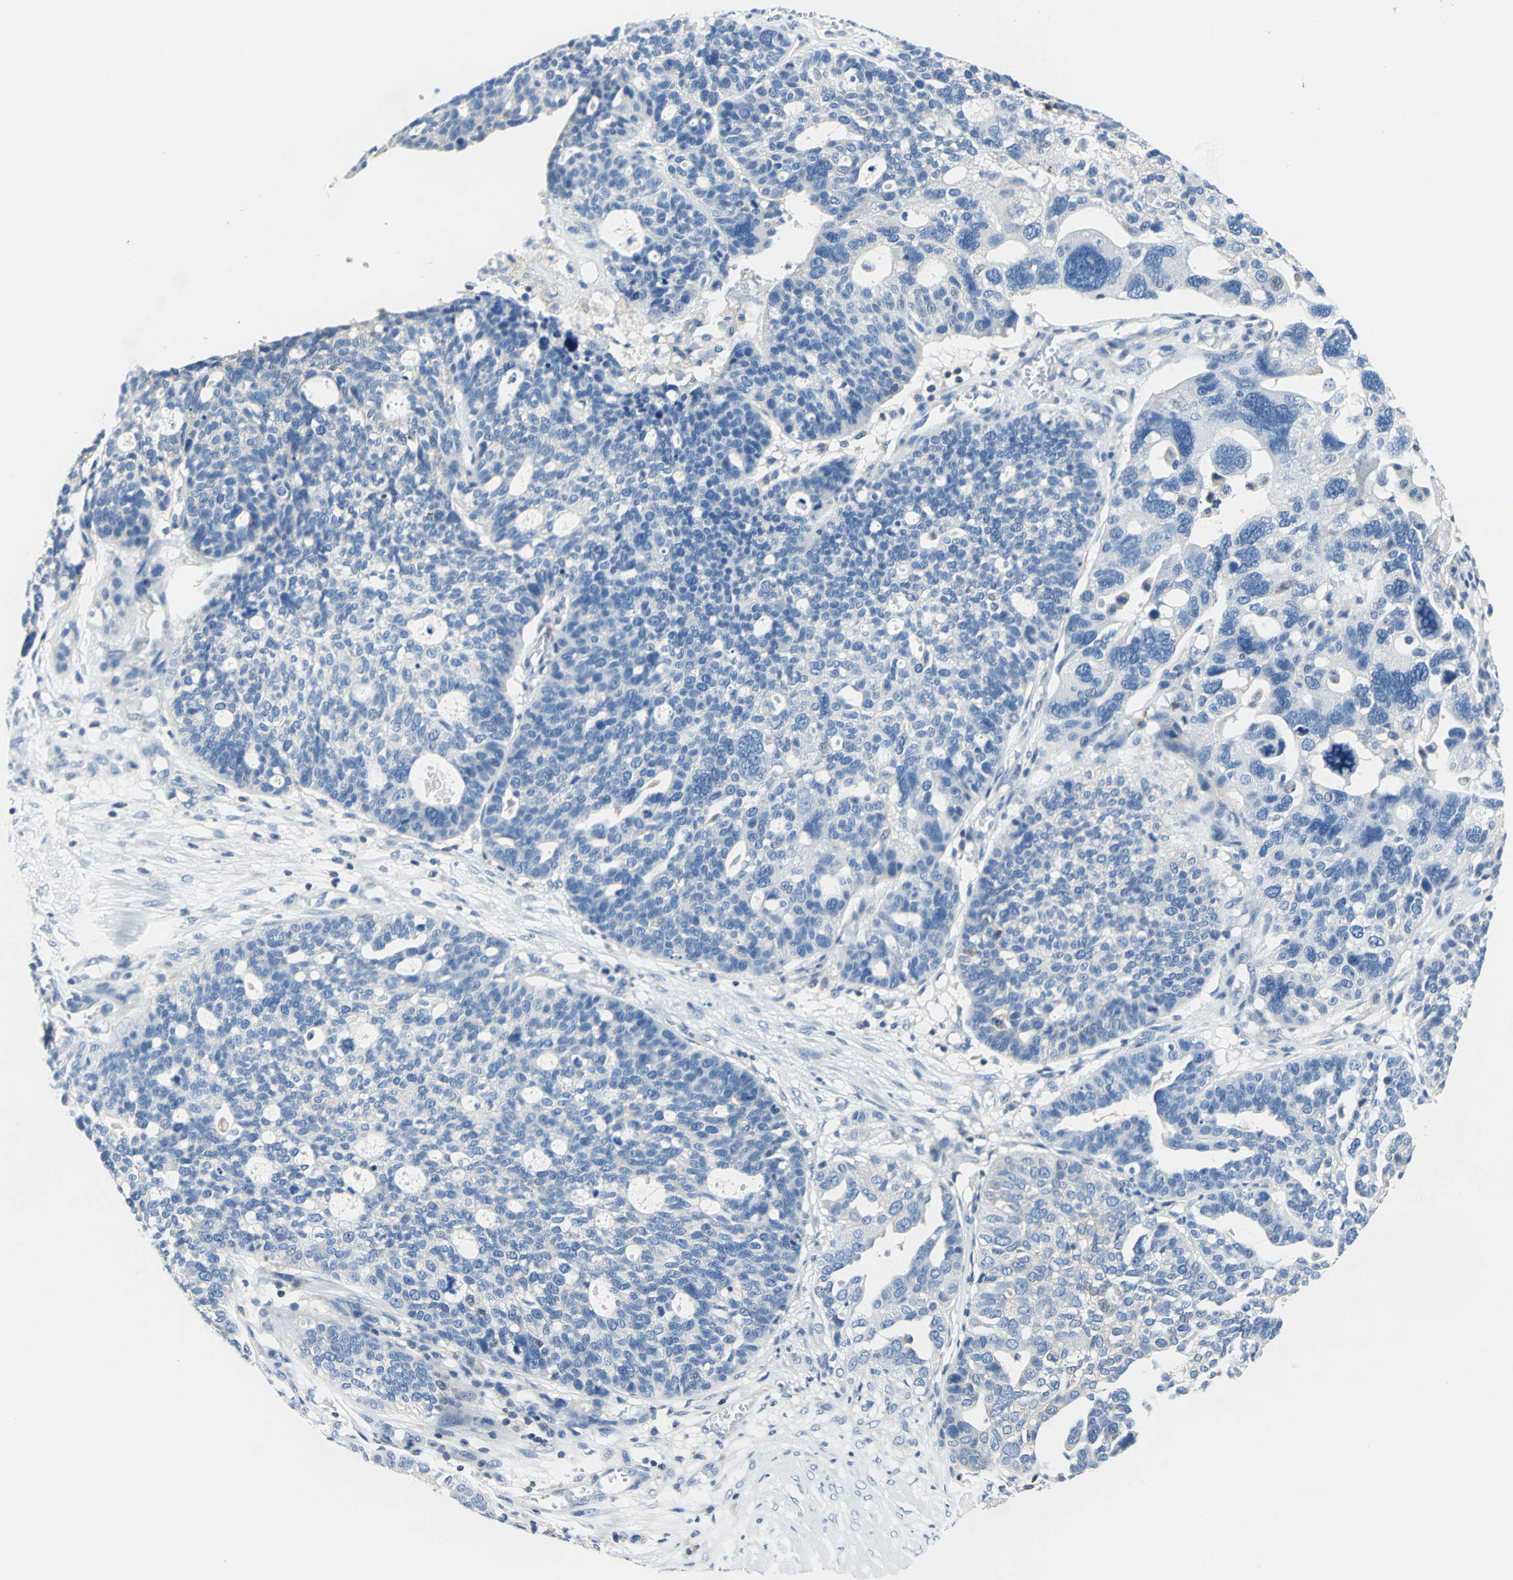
{"staining": {"intensity": "negative", "quantity": "none", "location": "none"}, "tissue": "ovarian cancer", "cell_type": "Tumor cells", "image_type": "cancer", "snomed": [{"axis": "morphology", "description": "Cystadenocarcinoma, serous, NOS"}, {"axis": "topography", "description": "Ovary"}], "caption": "A high-resolution micrograph shows immunohistochemistry staining of serous cystadenocarcinoma (ovarian), which demonstrates no significant staining in tumor cells.", "gene": "SEPTIN6", "patient": {"sex": "female", "age": 59}}